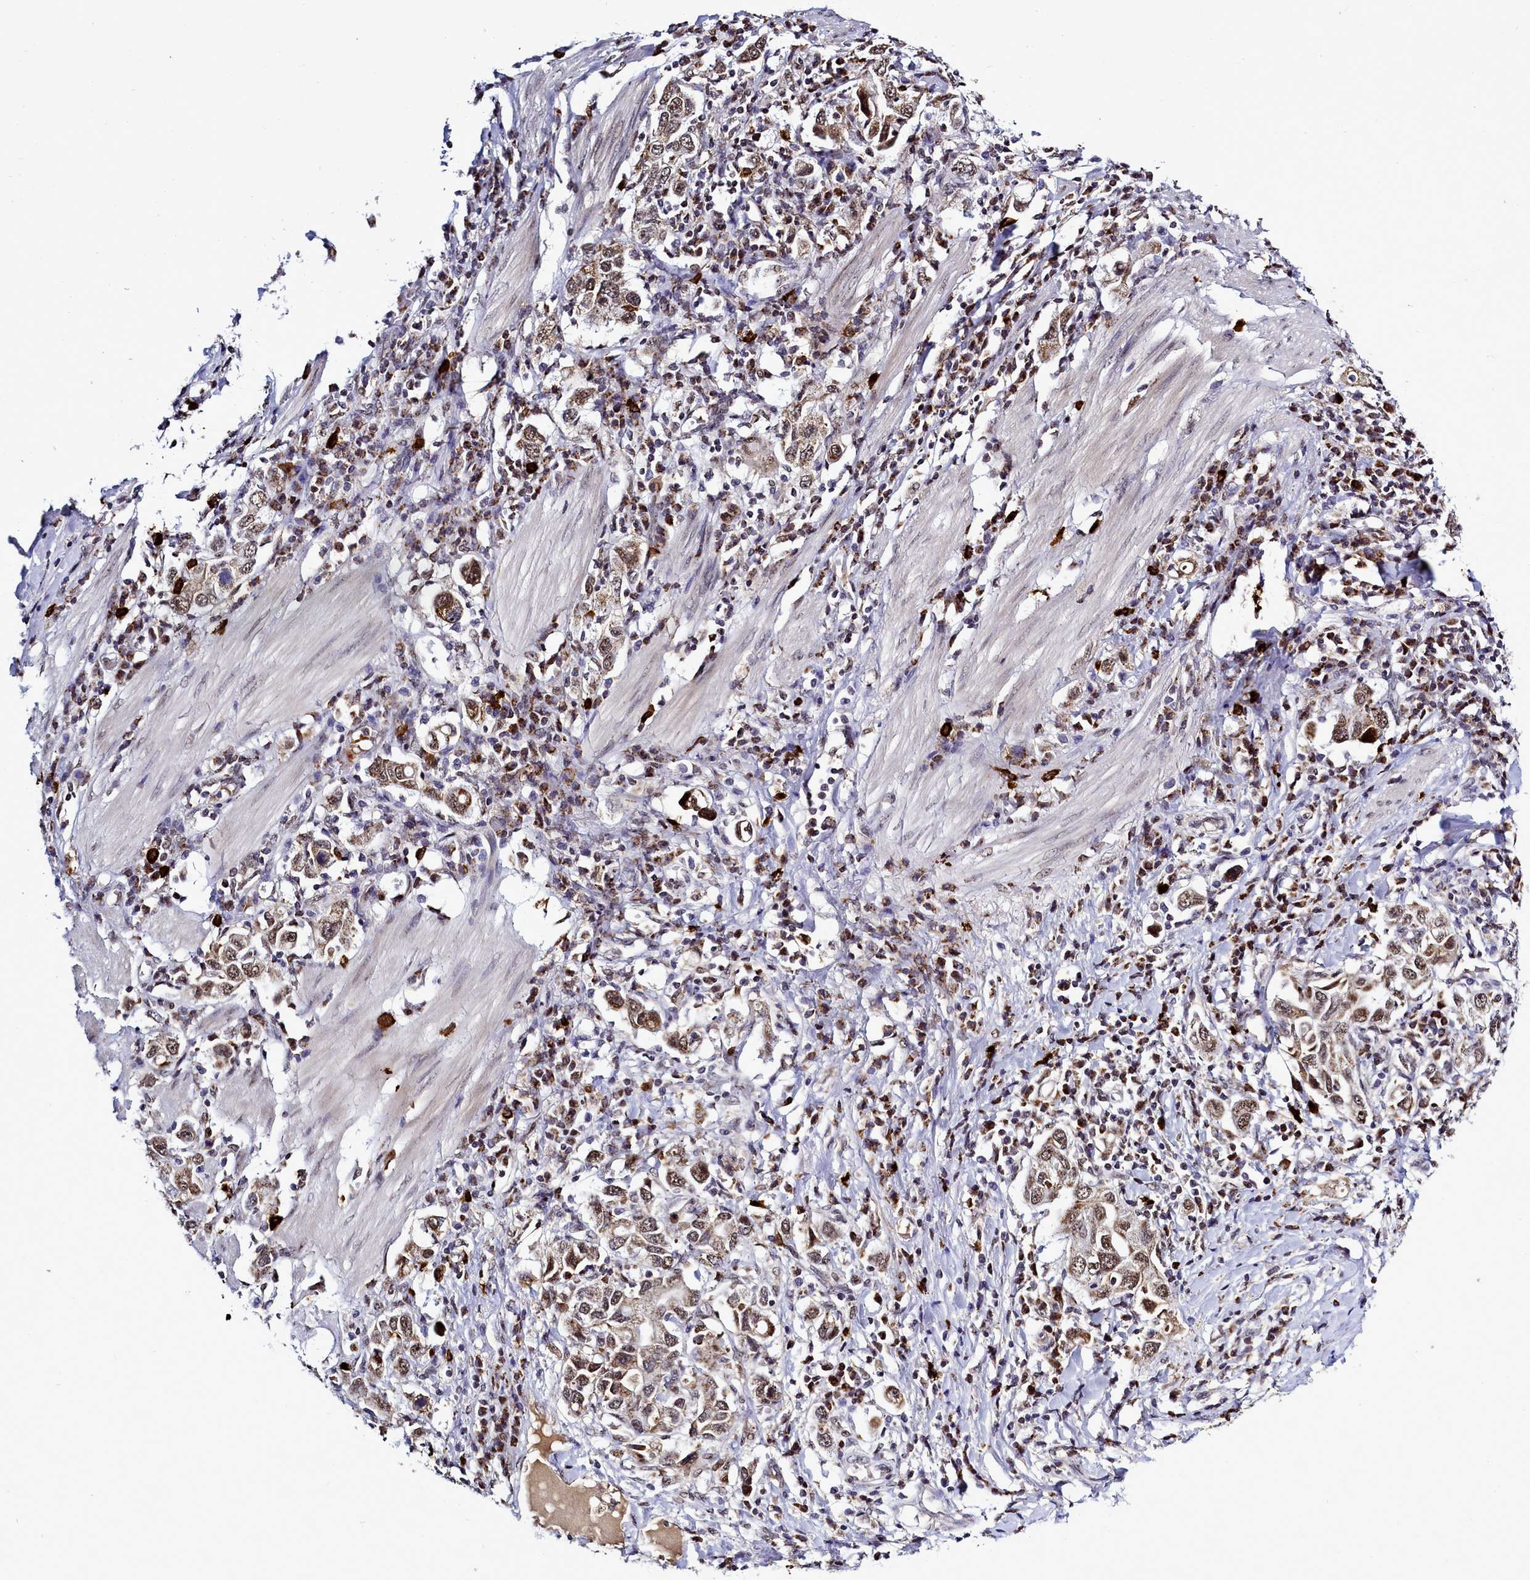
{"staining": {"intensity": "moderate", "quantity": ">75%", "location": "cytoplasmic/membranous,nuclear"}, "tissue": "stomach cancer", "cell_type": "Tumor cells", "image_type": "cancer", "snomed": [{"axis": "morphology", "description": "Adenocarcinoma, NOS"}, {"axis": "topography", "description": "Stomach, upper"}], "caption": "About >75% of tumor cells in stomach adenocarcinoma reveal moderate cytoplasmic/membranous and nuclear protein expression as visualized by brown immunohistochemical staining.", "gene": "POM121L2", "patient": {"sex": "male", "age": 62}}